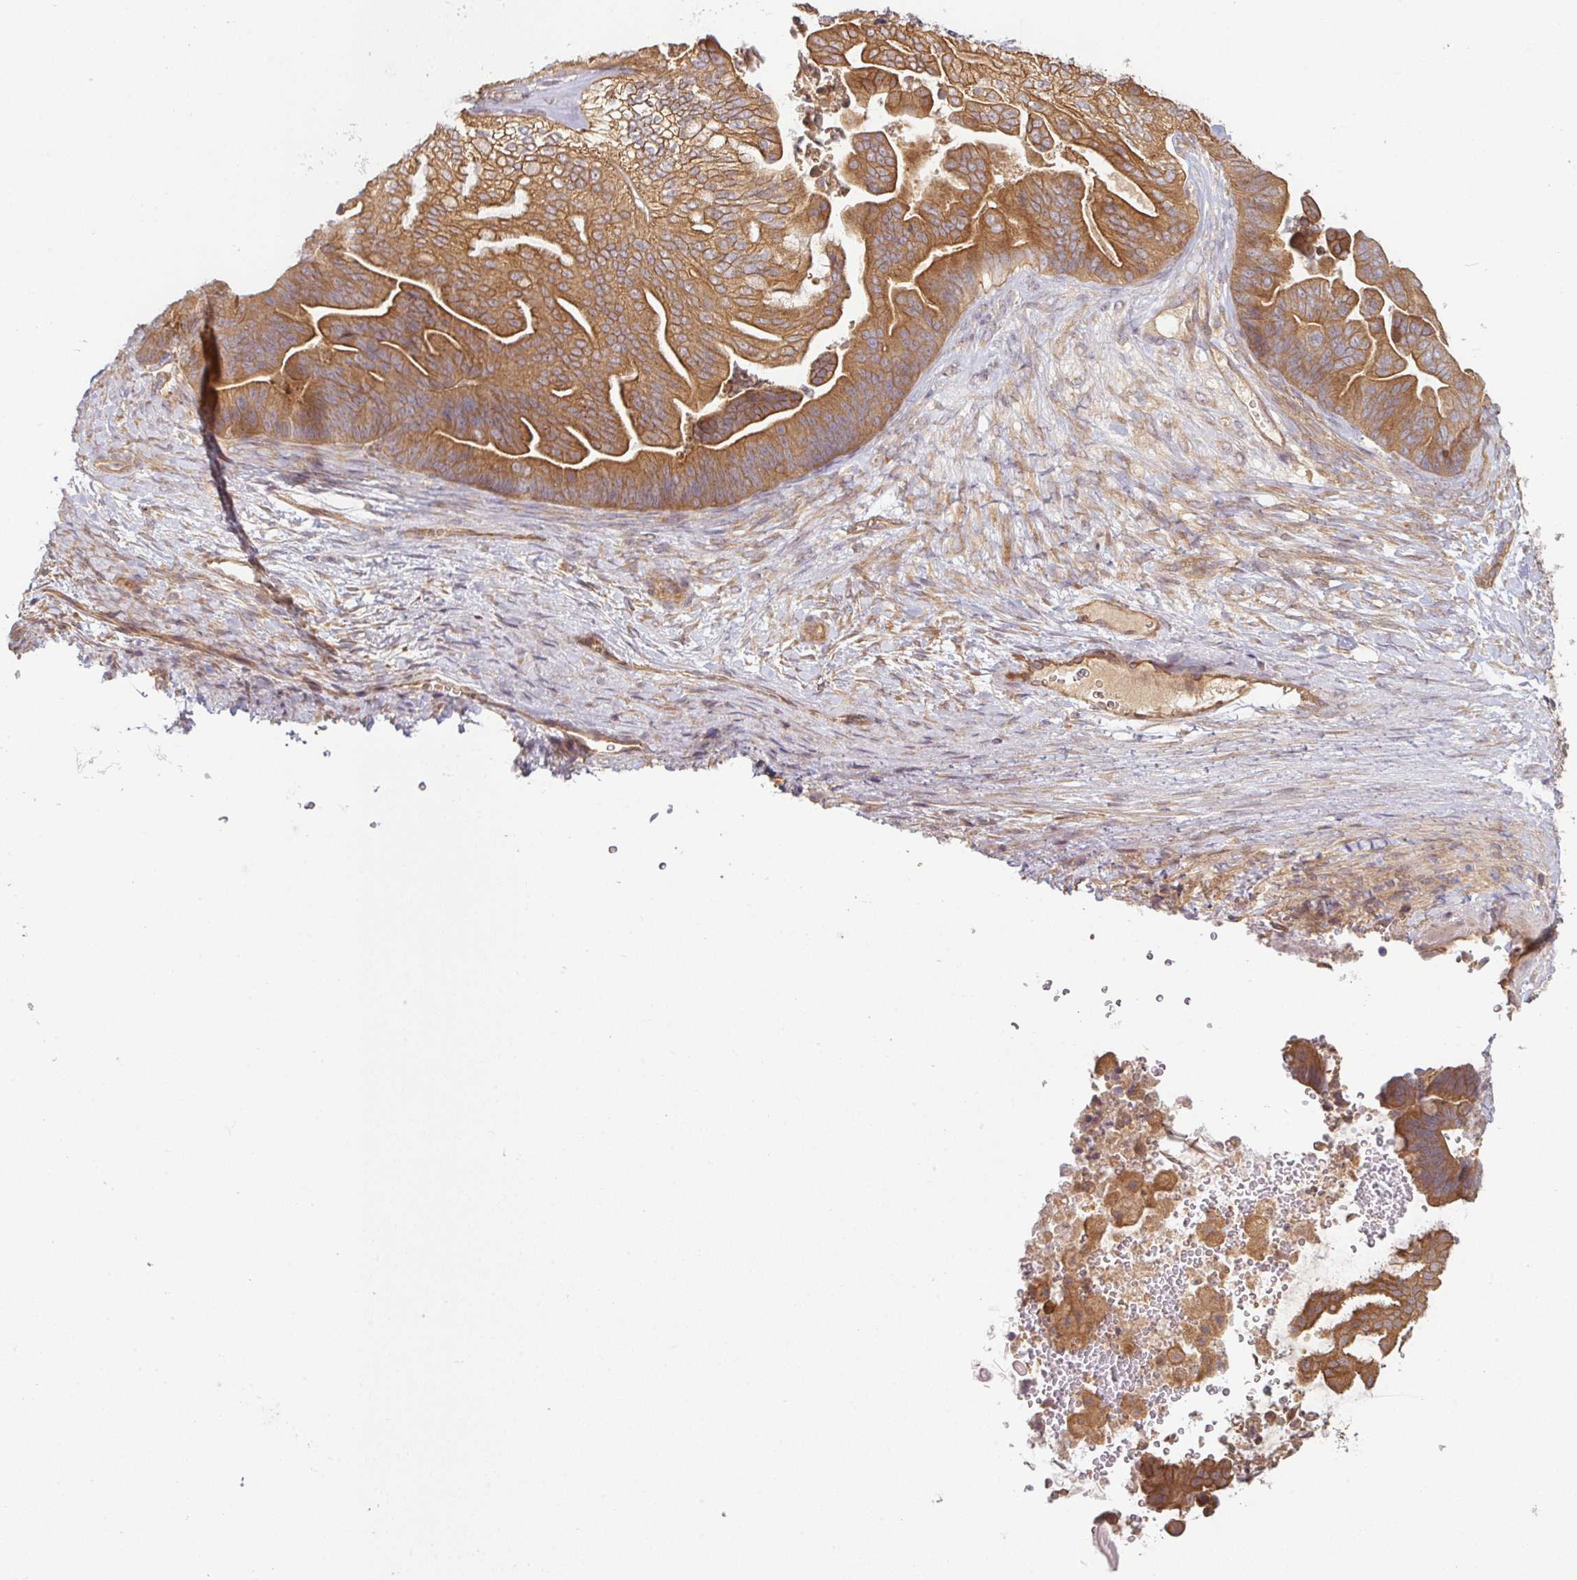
{"staining": {"intensity": "strong", "quantity": ">75%", "location": "cytoplasmic/membranous"}, "tissue": "ovarian cancer", "cell_type": "Tumor cells", "image_type": "cancer", "snomed": [{"axis": "morphology", "description": "Cystadenocarcinoma, mucinous, NOS"}, {"axis": "topography", "description": "Ovary"}], "caption": "Approximately >75% of tumor cells in mucinous cystadenocarcinoma (ovarian) display strong cytoplasmic/membranous protein expression as visualized by brown immunohistochemical staining.", "gene": "RNF31", "patient": {"sex": "female", "age": 67}}